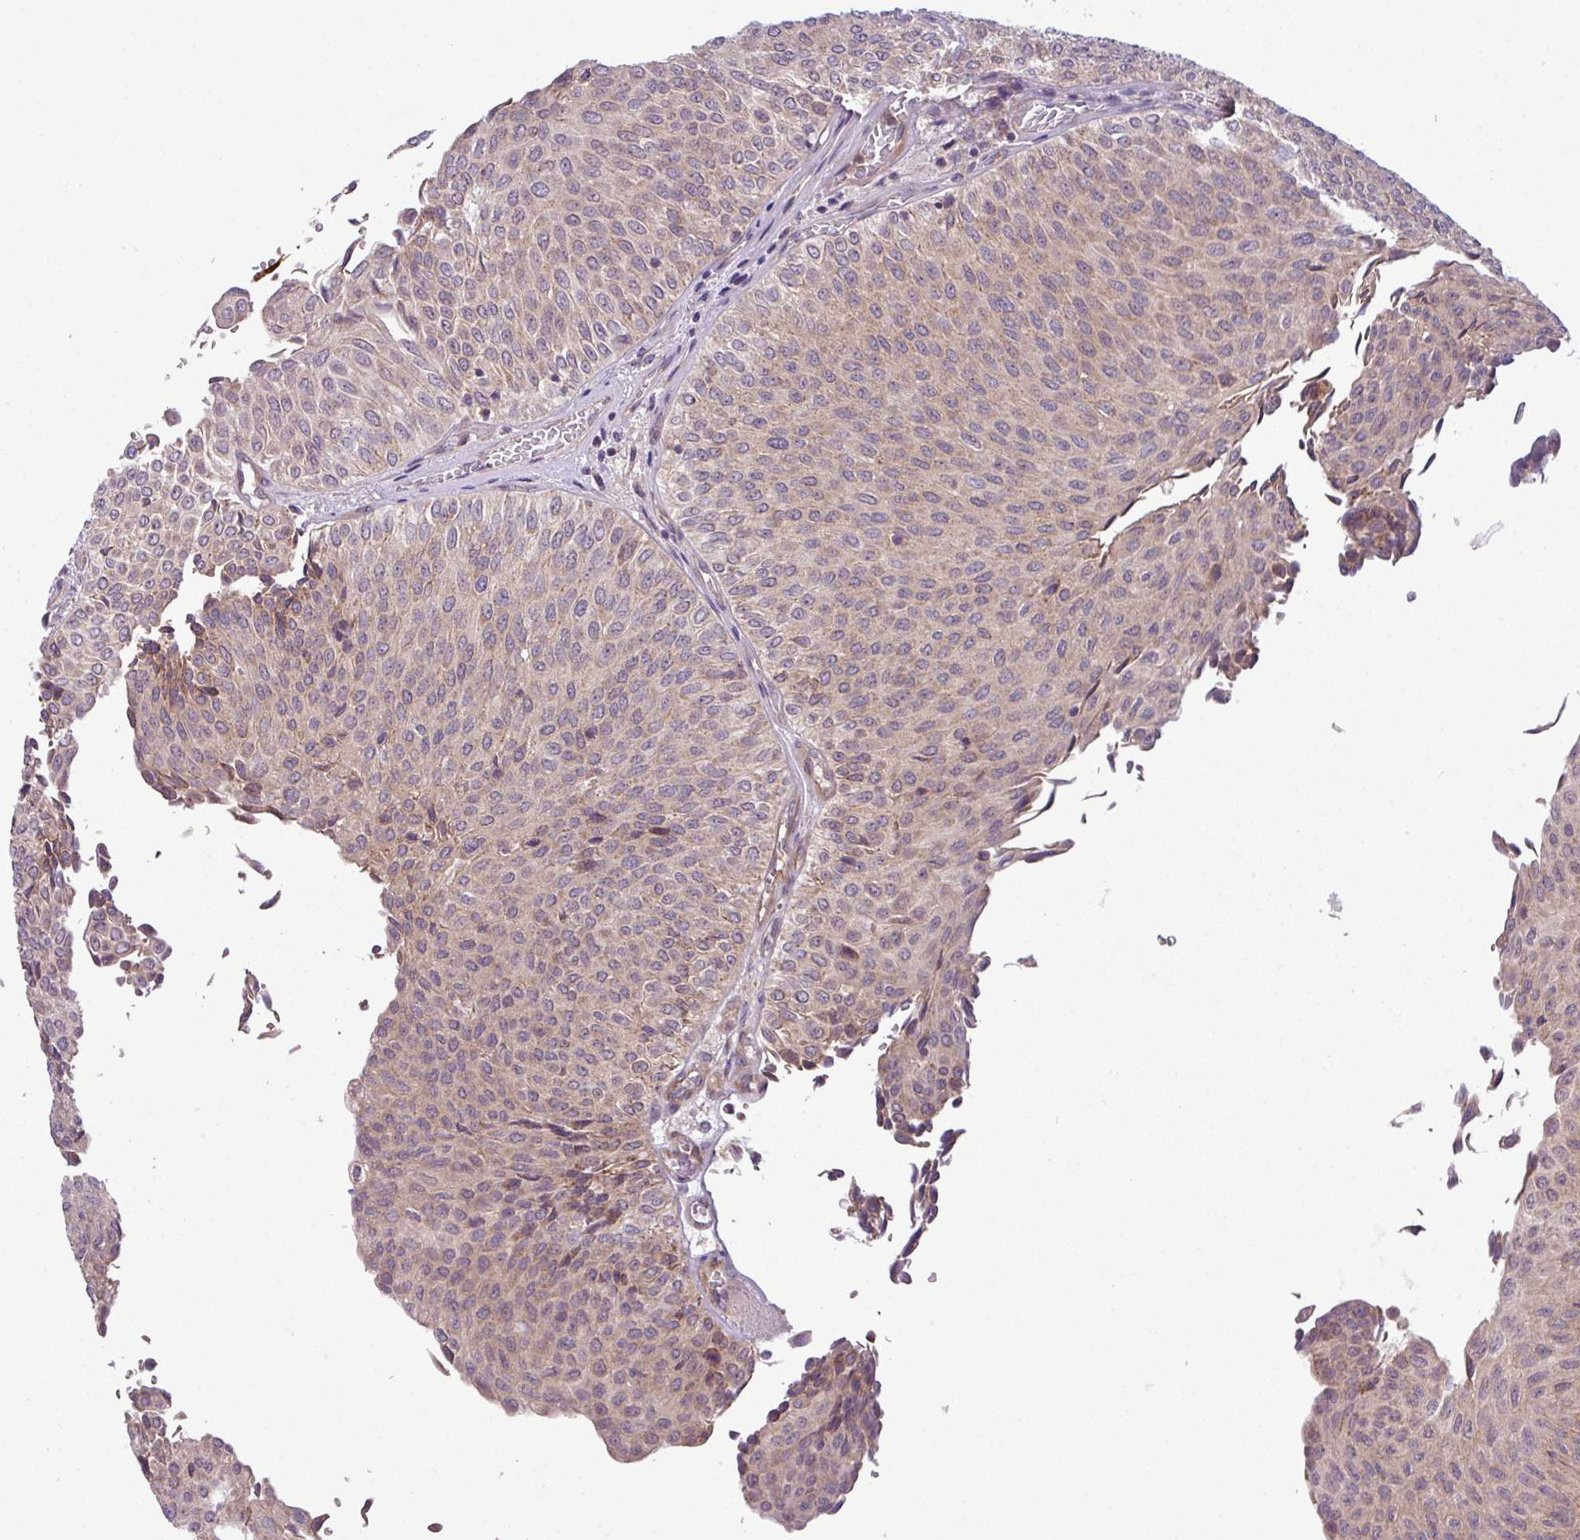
{"staining": {"intensity": "weak", "quantity": "25%-75%", "location": "cytoplasmic/membranous"}, "tissue": "urothelial cancer", "cell_type": "Tumor cells", "image_type": "cancer", "snomed": [{"axis": "morphology", "description": "Urothelial carcinoma, Low grade"}, {"axis": "topography", "description": "Urinary bladder"}], "caption": "Immunohistochemistry (DAB (3,3'-diaminobenzidine)) staining of human urothelial carcinoma (low-grade) exhibits weak cytoplasmic/membranous protein positivity in about 25%-75% of tumor cells. (DAB = brown stain, brightfield microscopy at high magnification).", "gene": "ZNF35", "patient": {"sex": "male", "age": 78}}